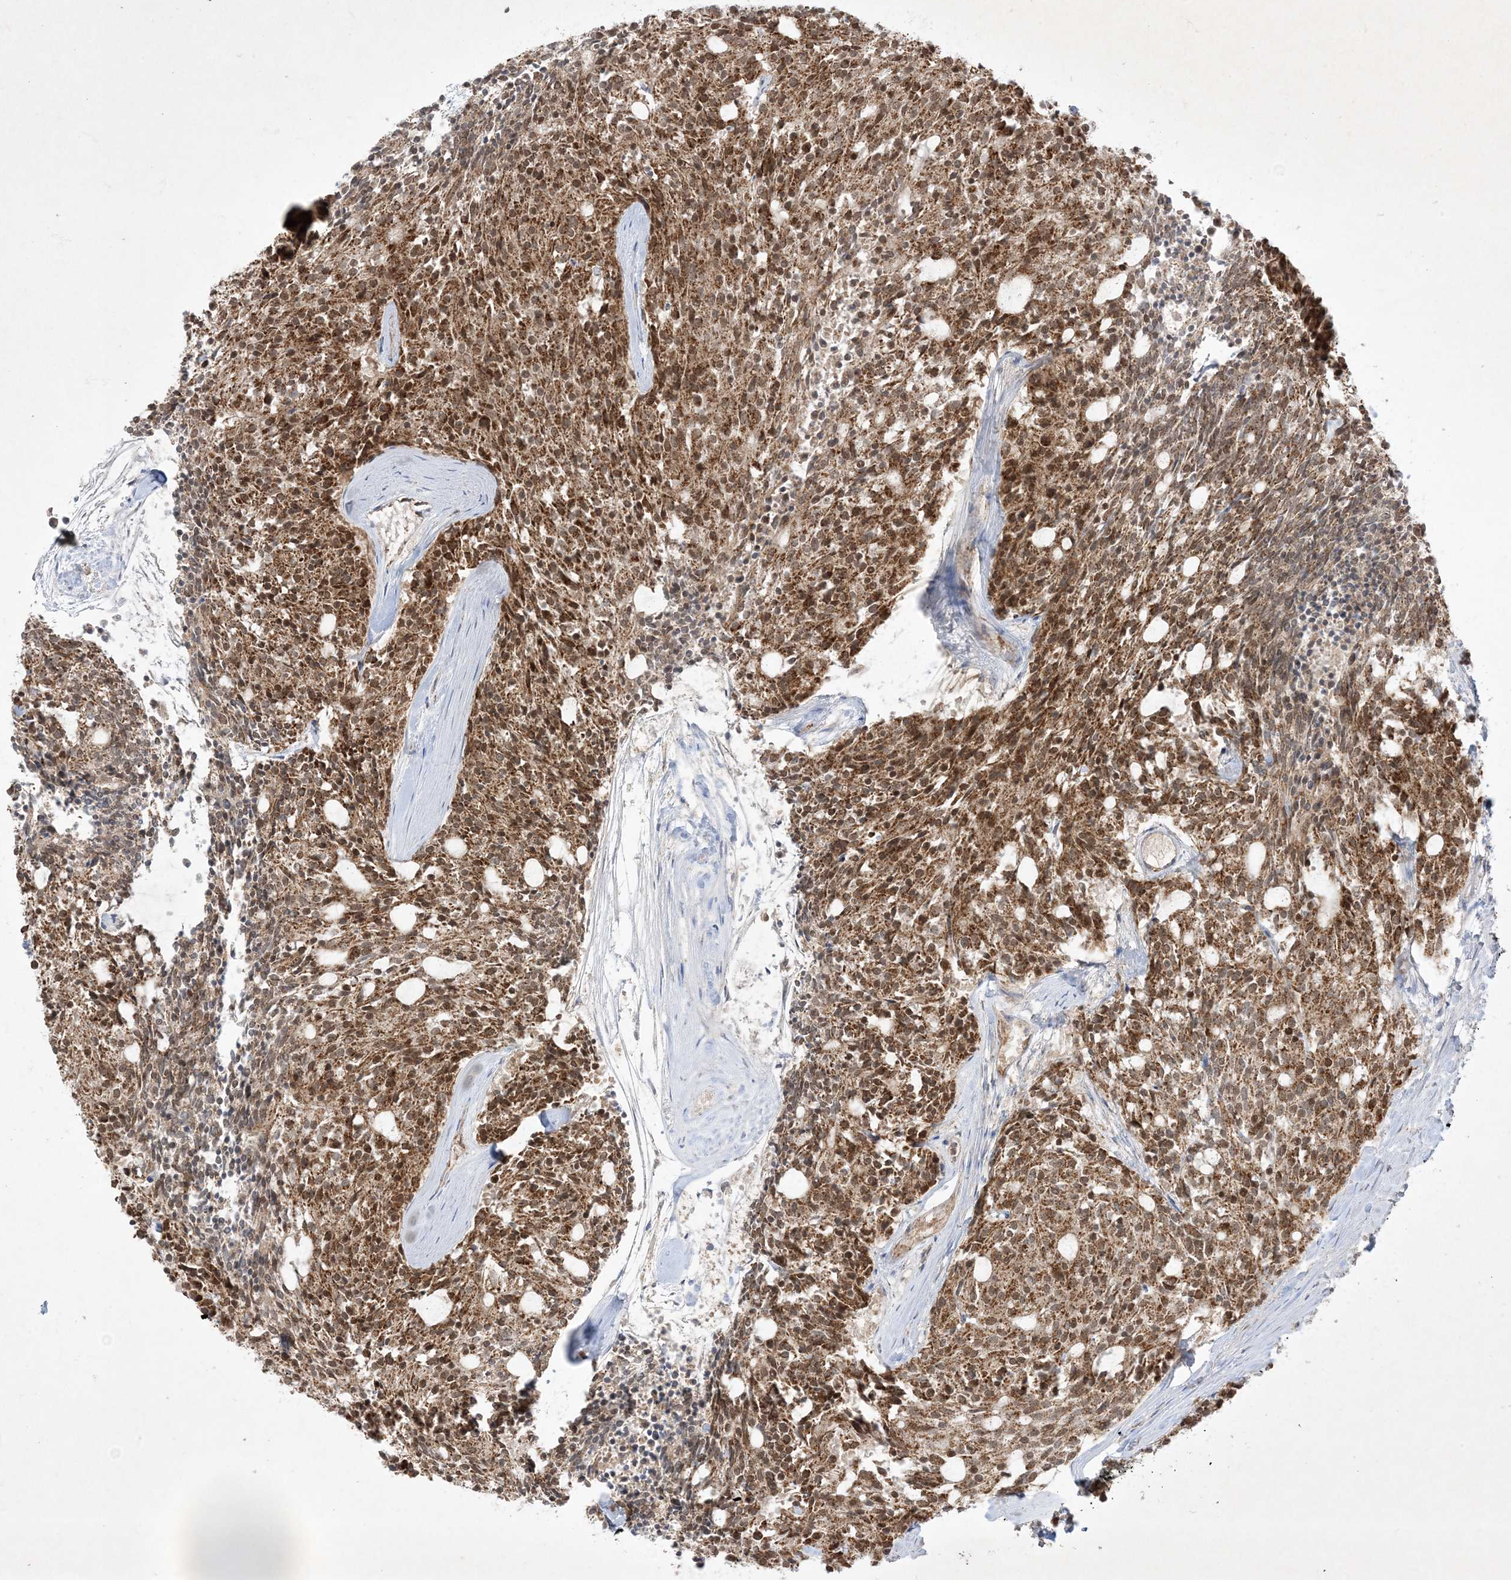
{"staining": {"intensity": "strong", "quantity": ">75%", "location": "cytoplasmic/membranous,nuclear"}, "tissue": "carcinoid", "cell_type": "Tumor cells", "image_type": "cancer", "snomed": [{"axis": "morphology", "description": "Carcinoid, malignant, NOS"}, {"axis": "topography", "description": "Pancreas"}], "caption": "Approximately >75% of tumor cells in carcinoid show strong cytoplasmic/membranous and nuclear protein positivity as visualized by brown immunohistochemical staining.", "gene": "NDUFAF3", "patient": {"sex": "female", "age": 54}}